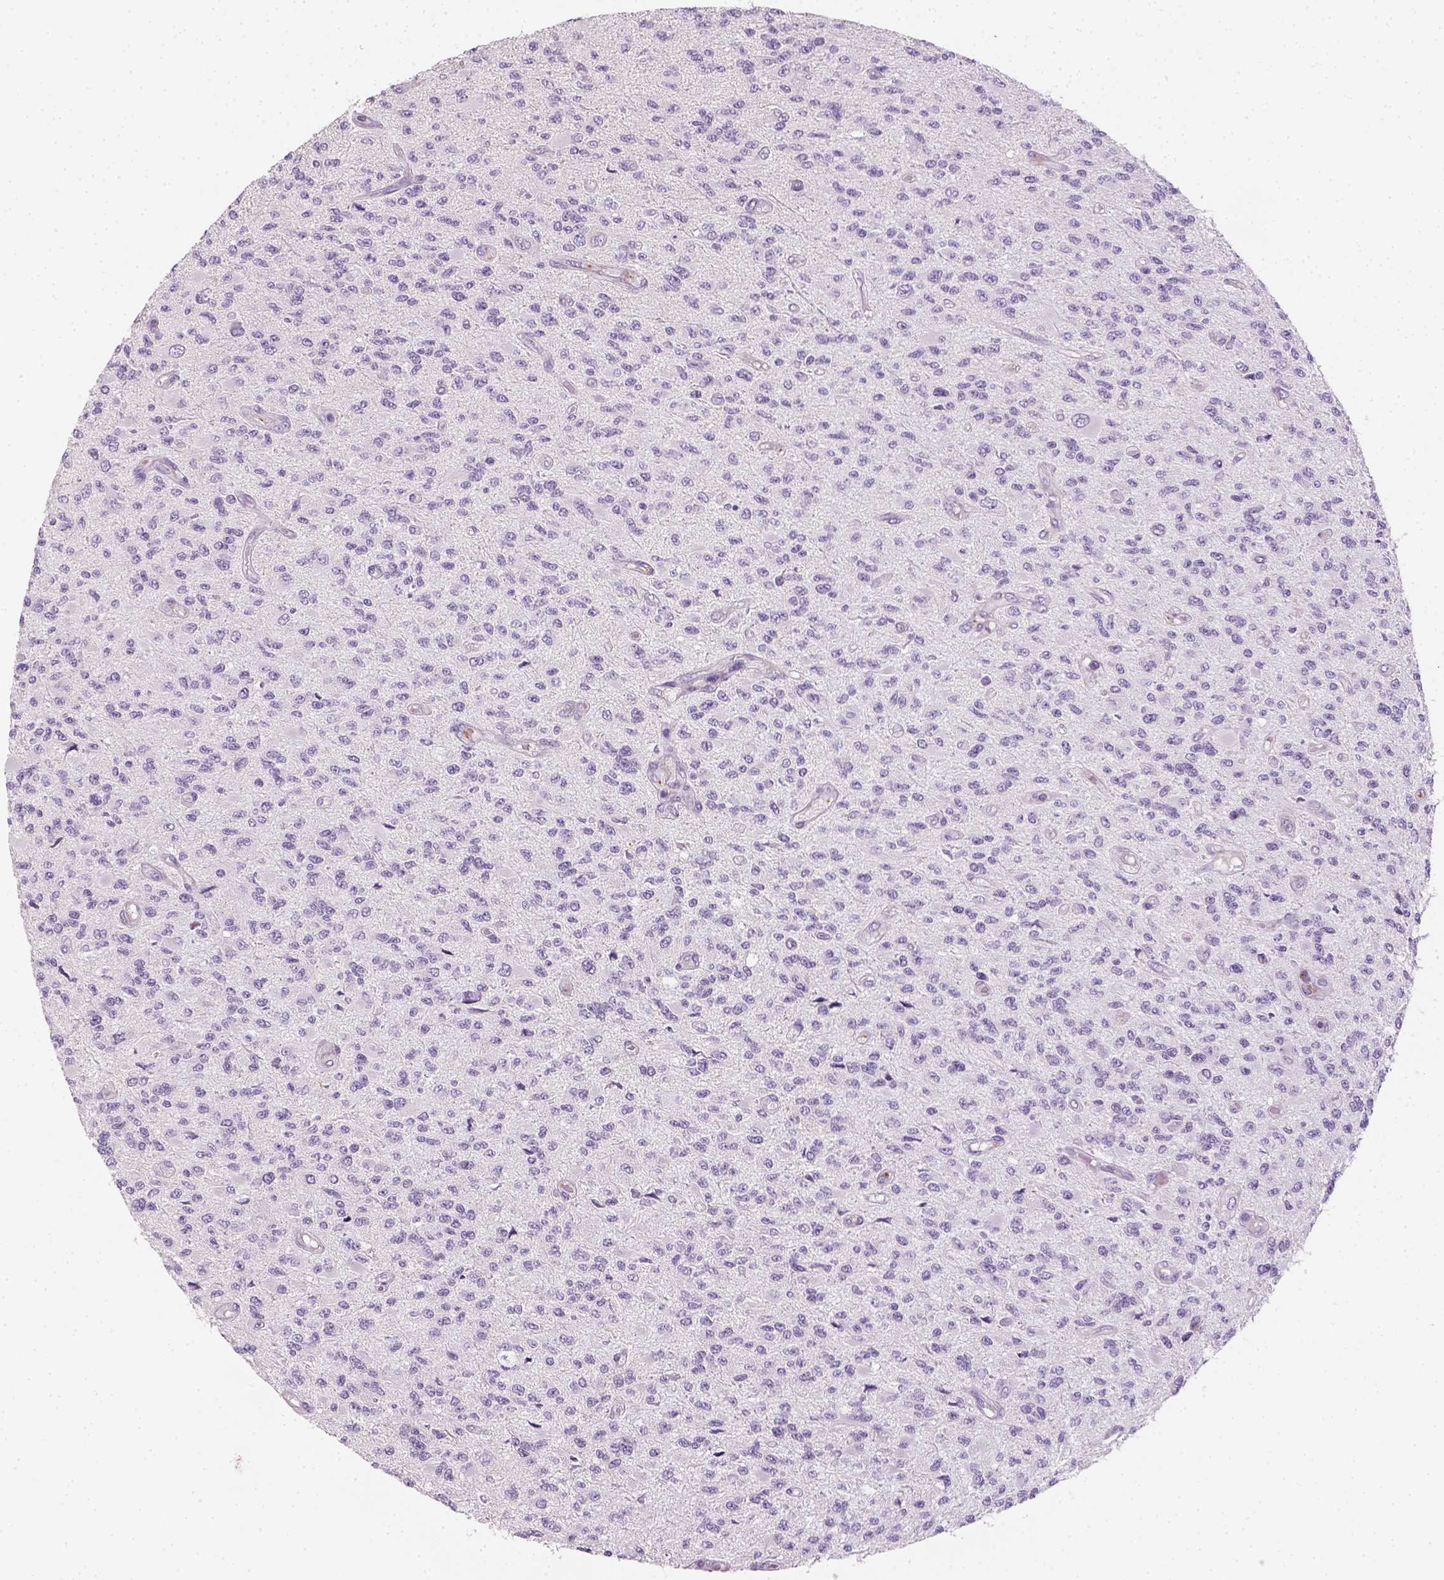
{"staining": {"intensity": "negative", "quantity": "none", "location": "none"}, "tissue": "glioma", "cell_type": "Tumor cells", "image_type": "cancer", "snomed": [{"axis": "morphology", "description": "Glioma, malignant, High grade"}, {"axis": "topography", "description": "Brain"}], "caption": "Micrograph shows no significant protein staining in tumor cells of malignant high-grade glioma. Brightfield microscopy of immunohistochemistry stained with DAB (brown) and hematoxylin (blue), captured at high magnification.", "gene": "FAM163B", "patient": {"sex": "female", "age": 63}}